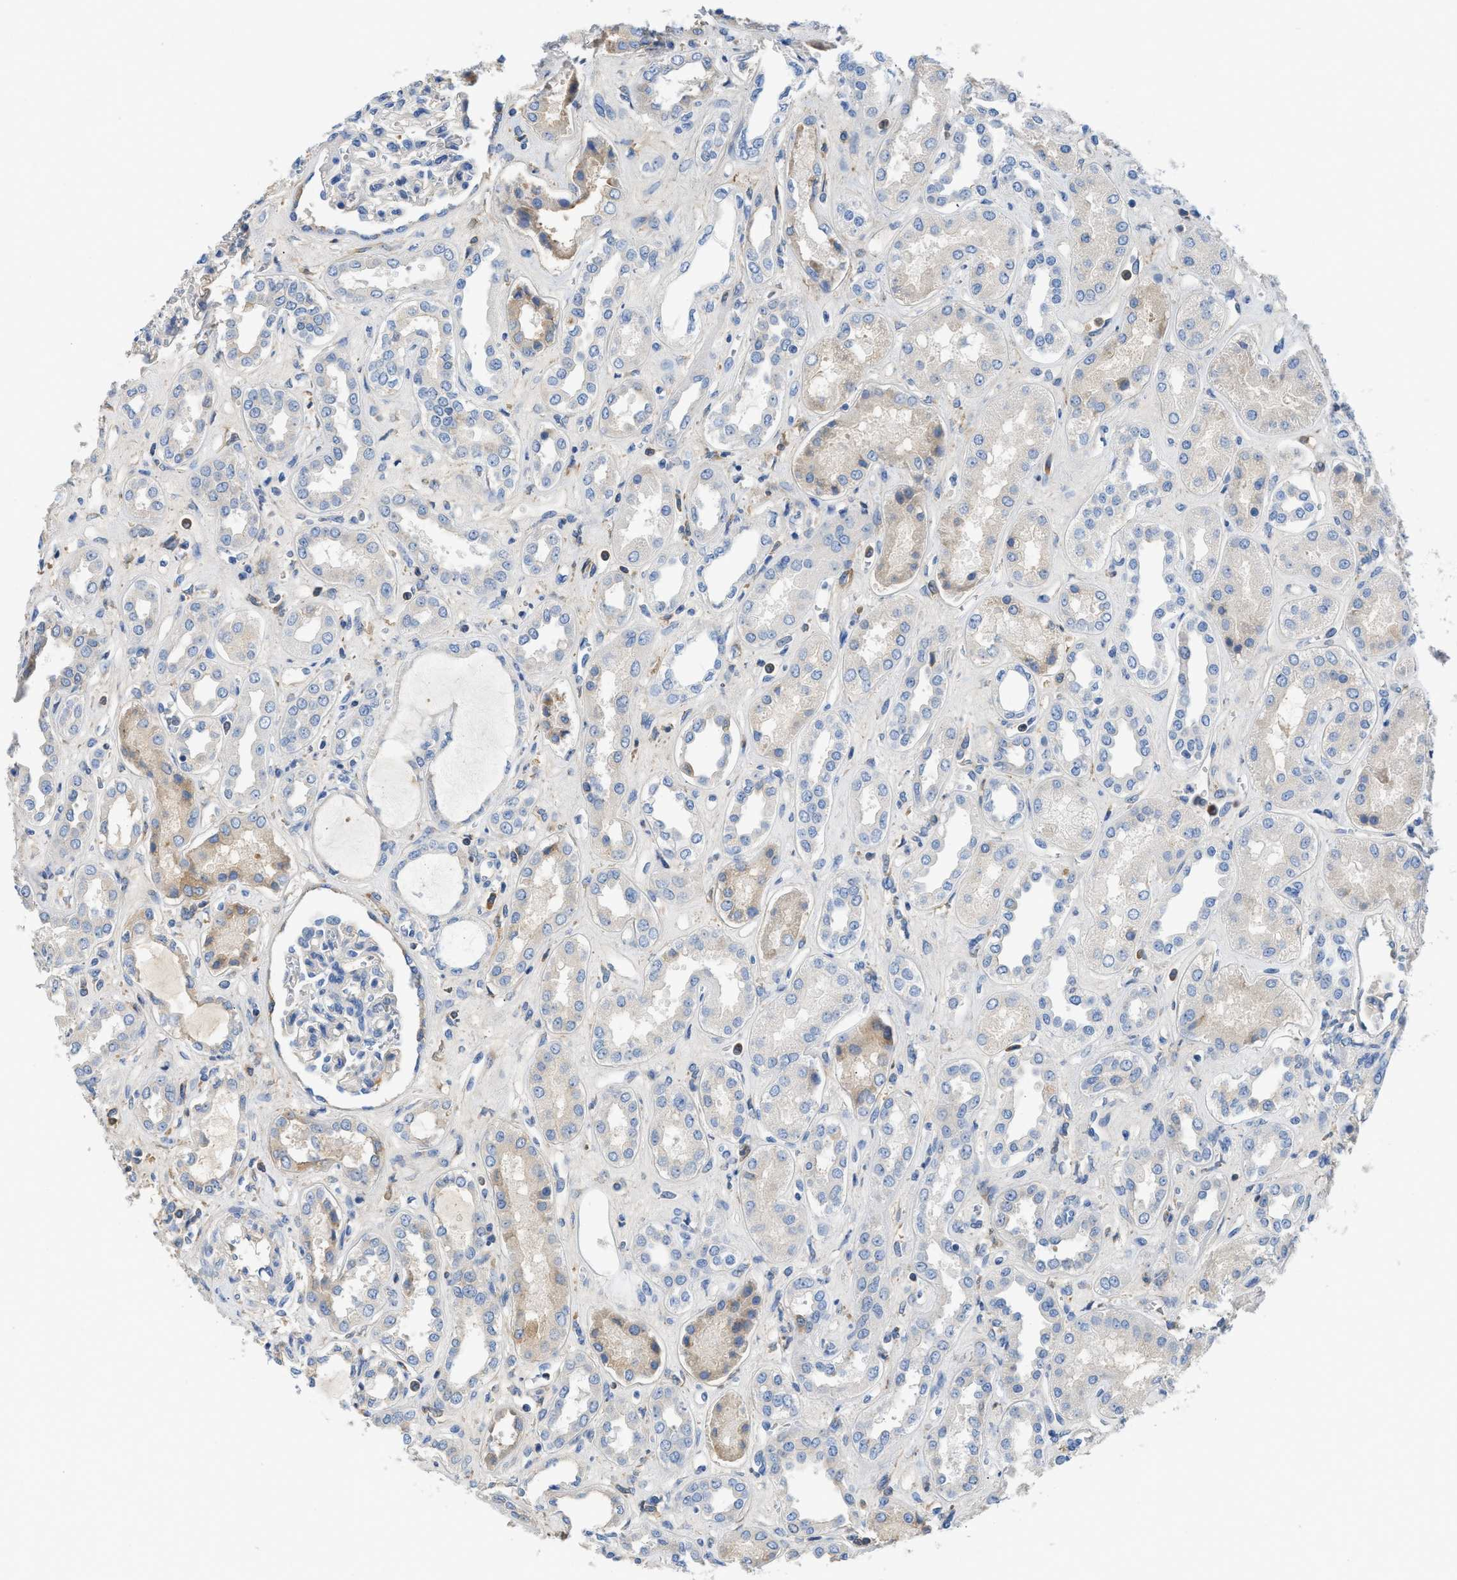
{"staining": {"intensity": "weak", "quantity": "<25%", "location": "cytoplasmic/membranous"}, "tissue": "kidney", "cell_type": "Cells in glomeruli", "image_type": "normal", "snomed": [{"axis": "morphology", "description": "Normal tissue, NOS"}, {"axis": "topography", "description": "Kidney"}], "caption": "Cells in glomeruli show no significant staining in unremarkable kidney. (DAB (3,3'-diaminobenzidine) immunohistochemistry visualized using brightfield microscopy, high magnification).", "gene": "C1S", "patient": {"sex": "male", "age": 59}}